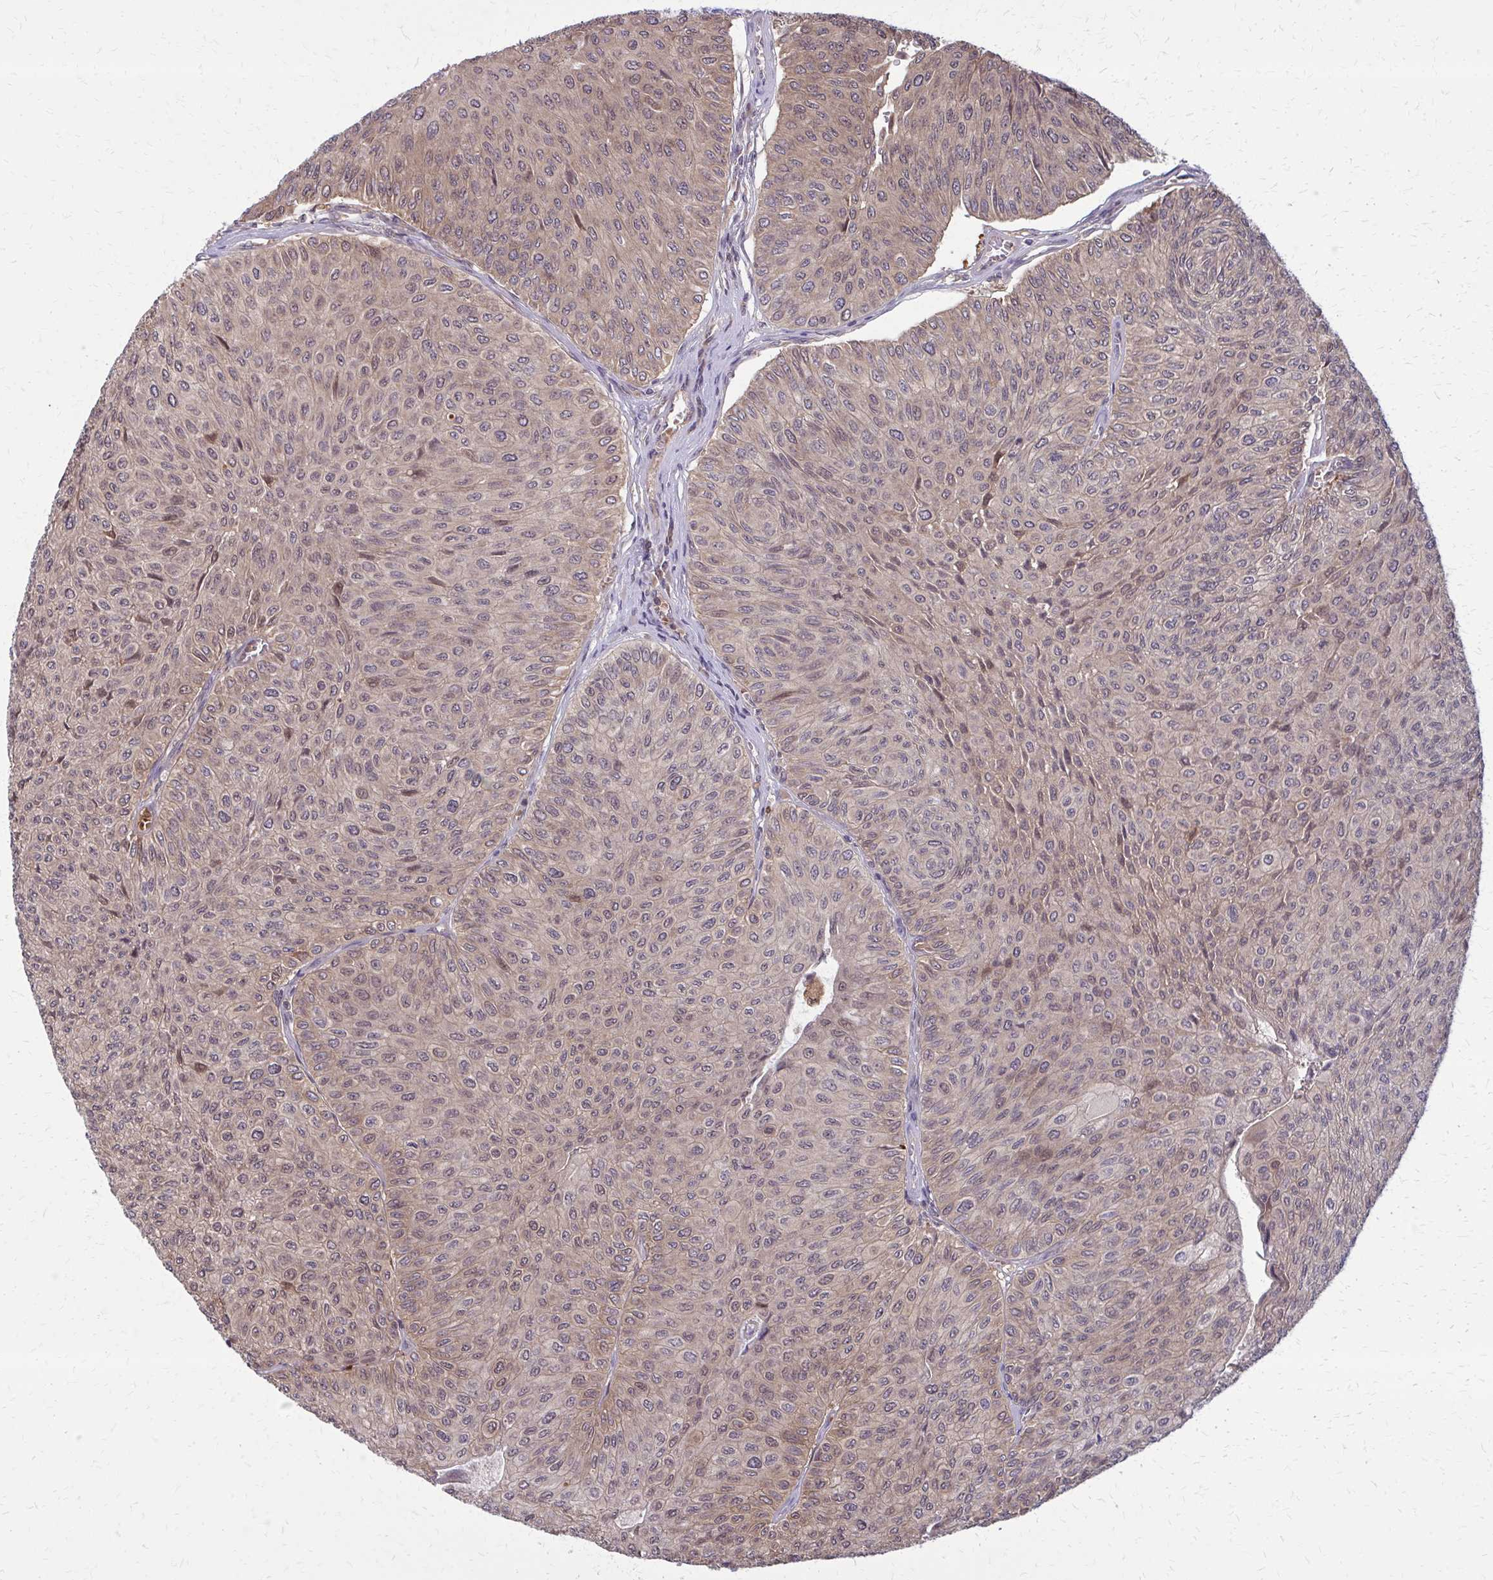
{"staining": {"intensity": "weak", "quantity": ">75%", "location": "cytoplasmic/membranous"}, "tissue": "urothelial cancer", "cell_type": "Tumor cells", "image_type": "cancer", "snomed": [{"axis": "morphology", "description": "Urothelial carcinoma, NOS"}, {"axis": "topography", "description": "Urinary bladder"}], "caption": "Immunohistochemical staining of transitional cell carcinoma demonstrates low levels of weak cytoplasmic/membranous protein staining in about >75% of tumor cells. (brown staining indicates protein expression, while blue staining denotes nuclei).", "gene": "DBI", "patient": {"sex": "male", "age": 59}}